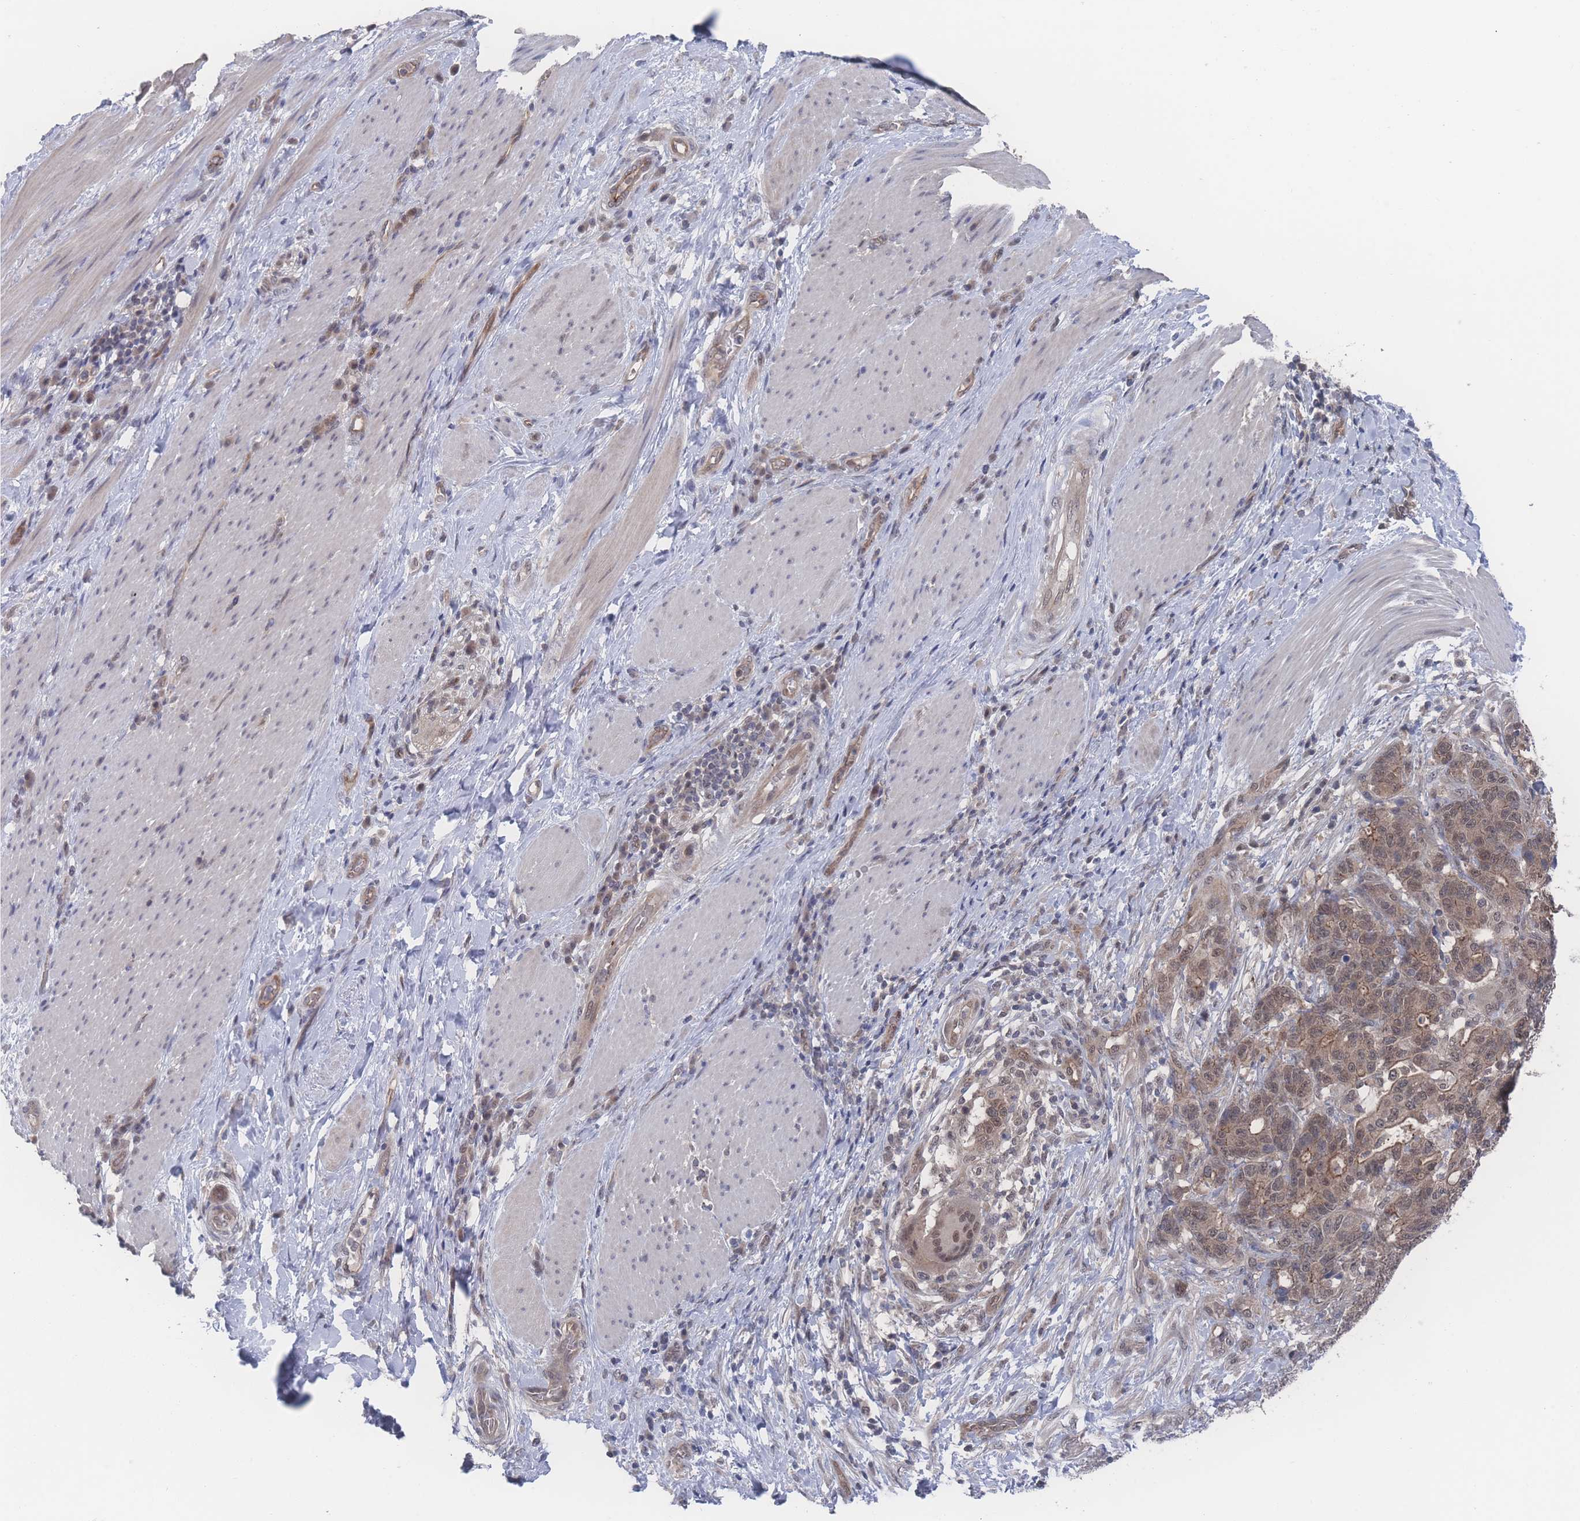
{"staining": {"intensity": "weak", "quantity": ">75%", "location": "cytoplasmic/membranous,nuclear"}, "tissue": "stomach cancer", "cell_type": "Tumor cells", "image_type": "cancer", "snomed": [{"axis": "morphology", "description": "Normal tissue, NOS"}, {"axis": "morphology", "description": "Adenocarcinoma, NOS"}, {"axis": "topography", "description": "Stomach"}], "caption": "Stomach adenocarcinoma stained with a protein marker demonstrates weak staining in tumor cells.", "gene": "NBEAL1", "patient": {"sex": "female", "age": 64}}